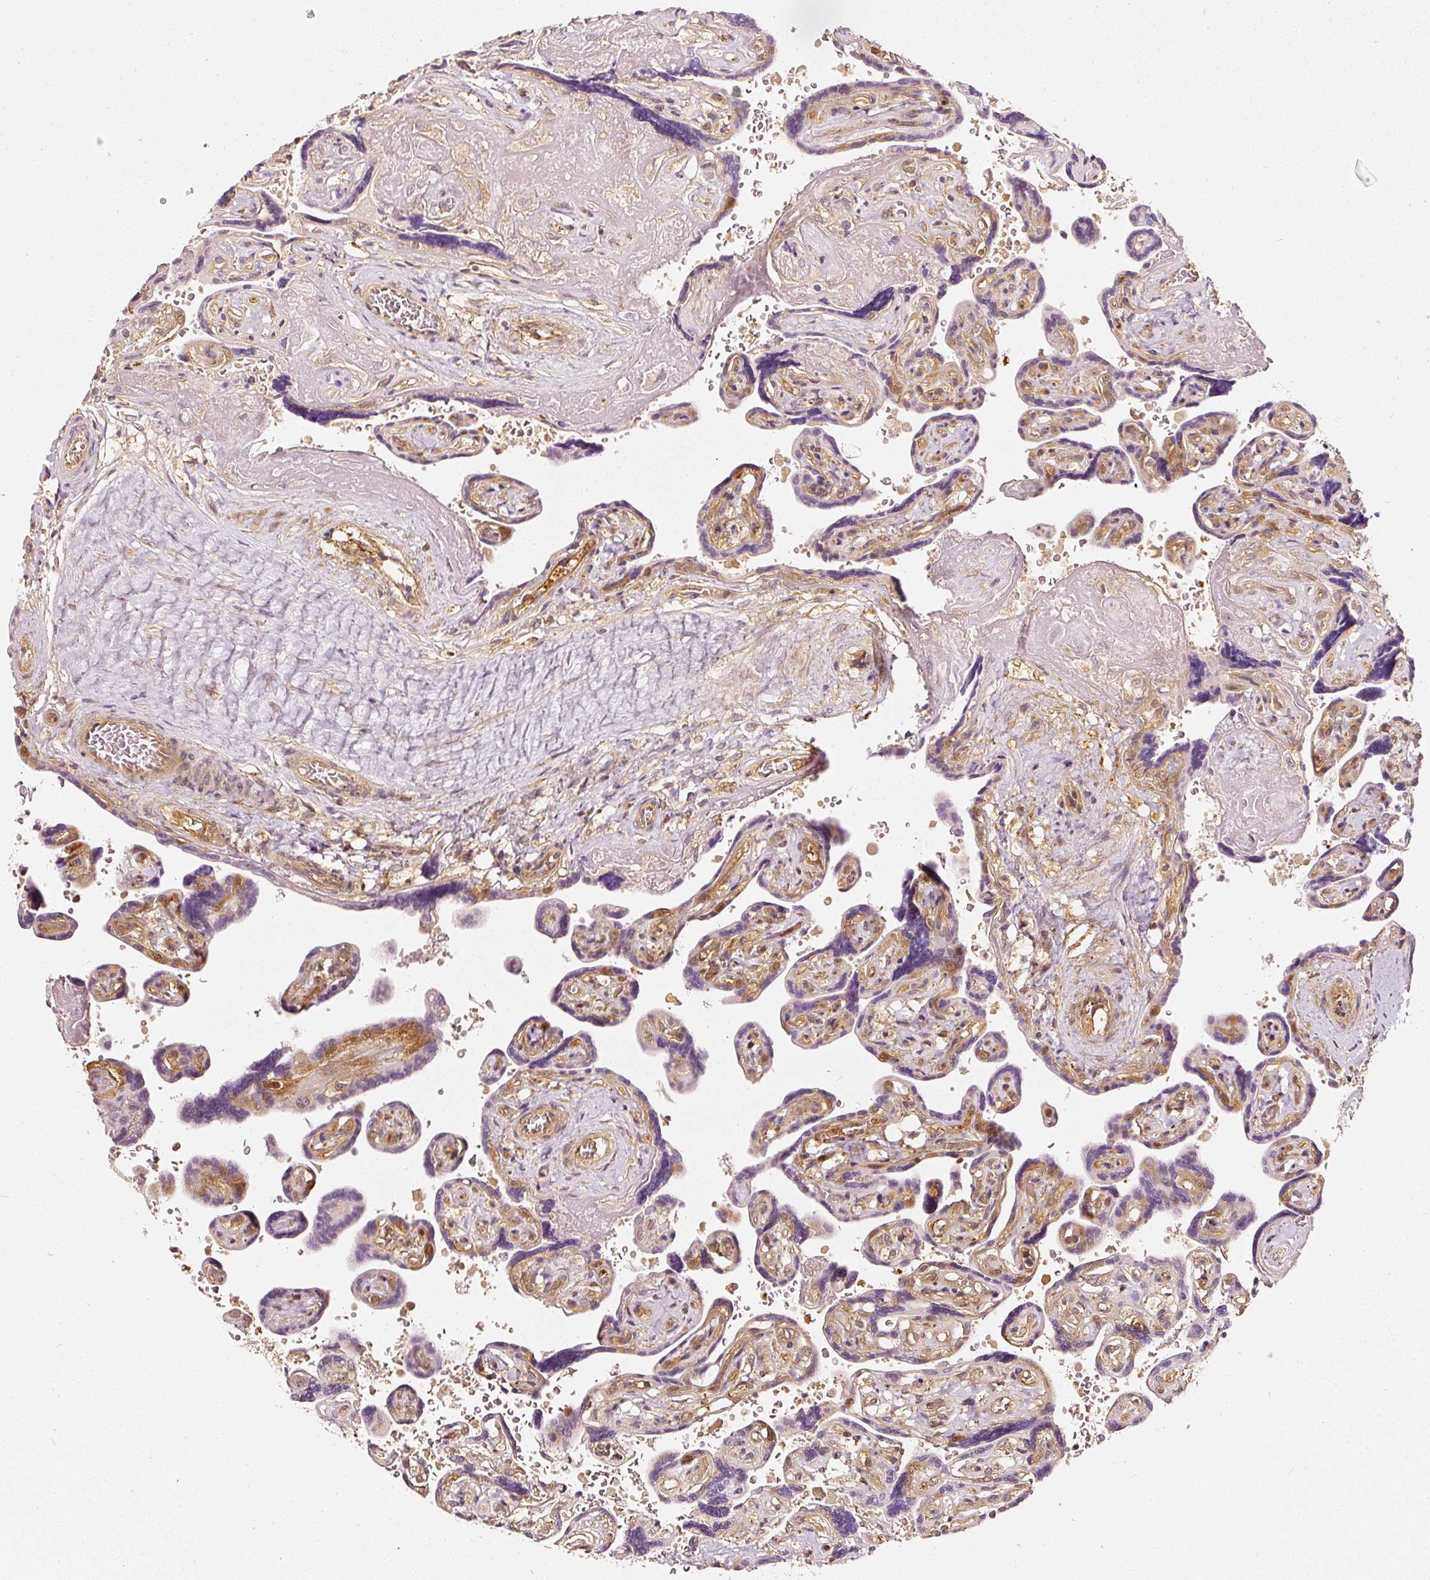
{"staining": {"intensity": "moderate", "quantity": "25%-75%", "location": "cytoplasmic/membranous"}, "tissue": "placenta", "cell_type": "Trophoblastic cells", "image_type": "normal", "snomed": [{"axis": "morphology", "description": "Normal tissue, NOS"}, {"axis": "topography", "description": "Placenta"}], "caption": "Immunohistochemical staining of unremarkable human placenta reveals 25%-75% levels of moderate cytoplasmic/membranous protein staining in about 25%-75% of trophoblastic cells.", "gene": "ASMTL", "patient": {"sex": "female", "age": 32}}